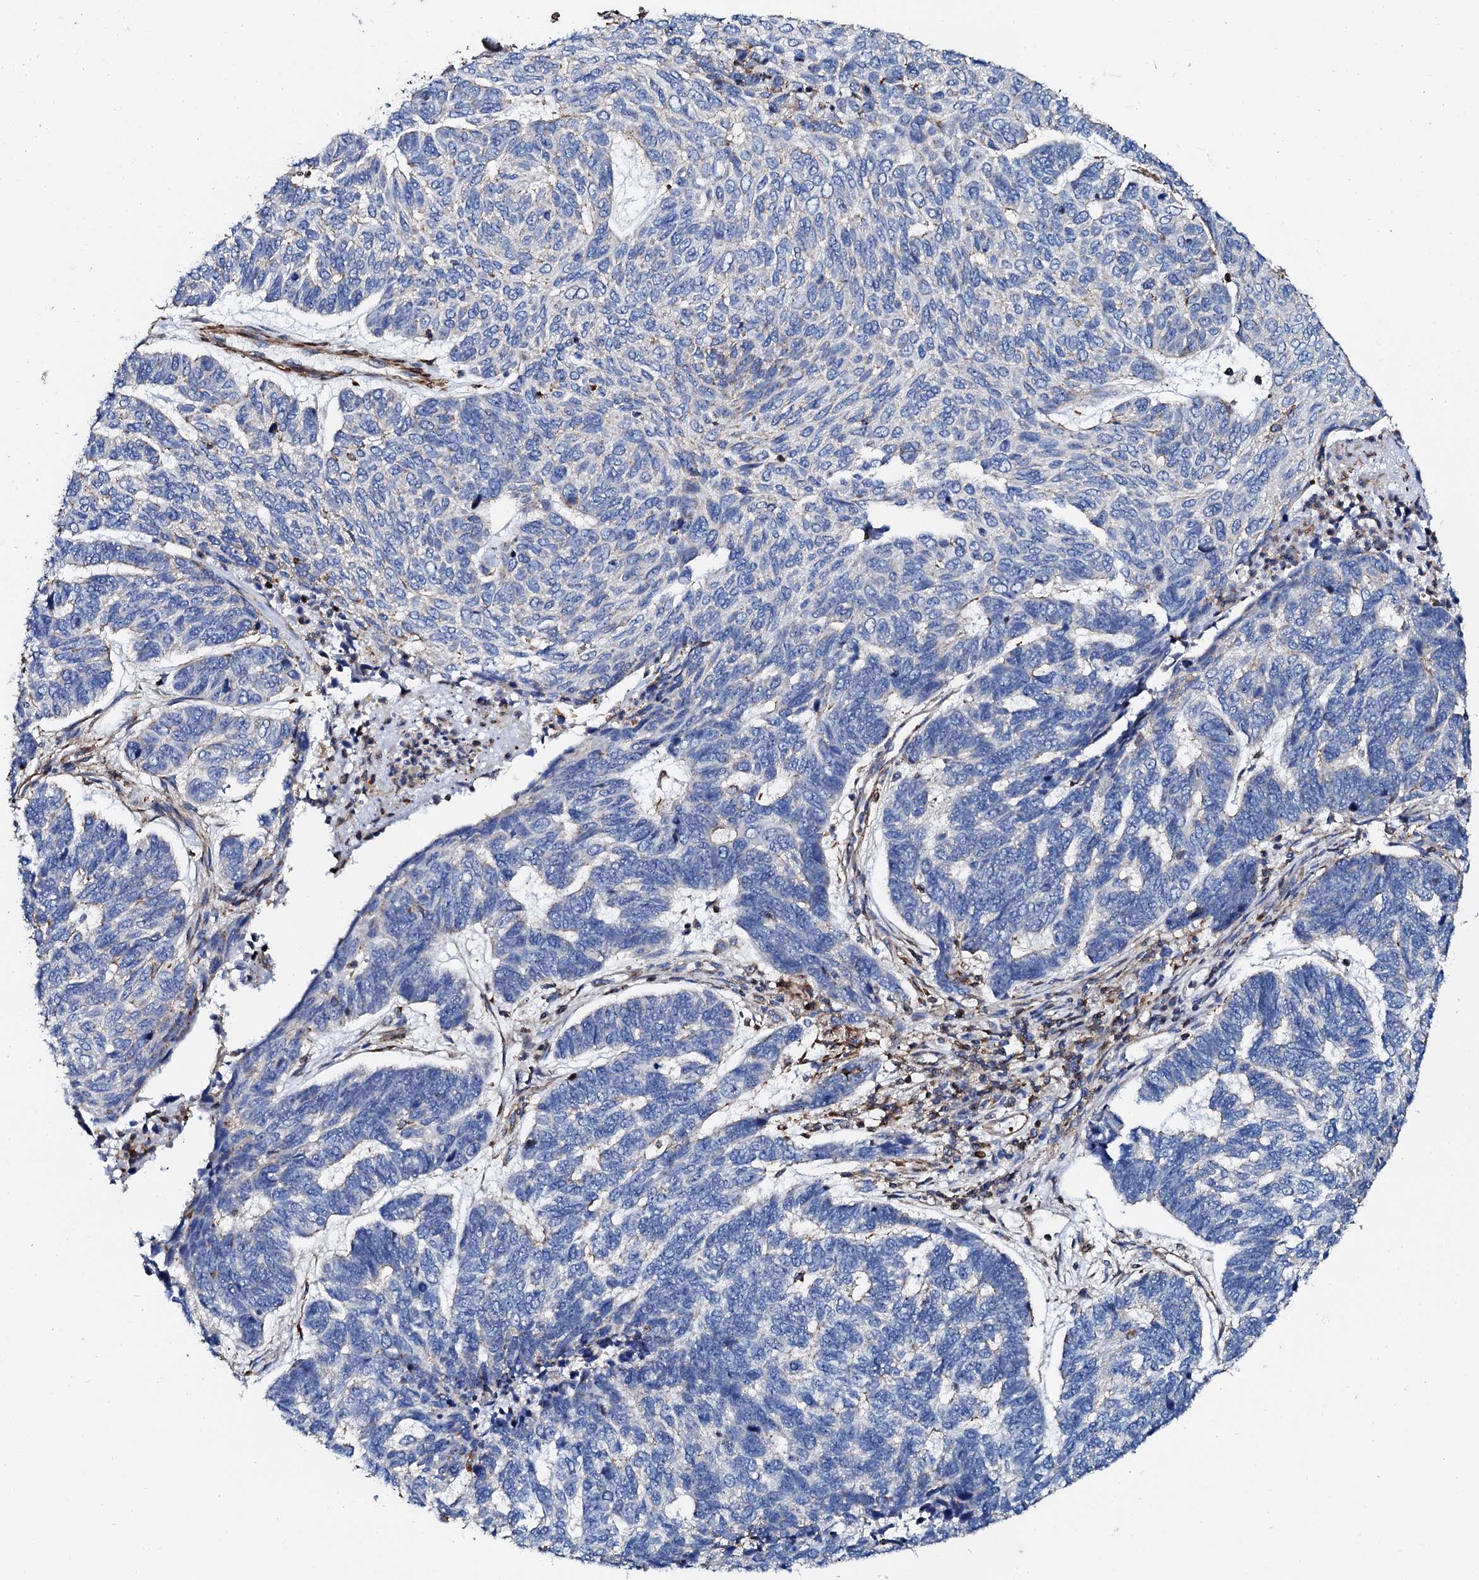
{"staining": {"intensity": "negative", "quantity": "none", "location": "none"}, "tissue": "skin cancer", "cell_type": "Tumor cells", "image_type": "cancer", "snomed": [{"axis": "morphology", "description": "Basal cell carcinoma"}, {"axis": "topography", "description": "Skin"}], "caption": "Protein analysis of basal cell carcinoma (skin) exhibits no significant expression in tumor cells. (DAB (3,3'-diaminobenzidine) immunohistochemistry, high magnification).", "gene": "INTS10", "patient": {"sex": "female", "age": 65}}